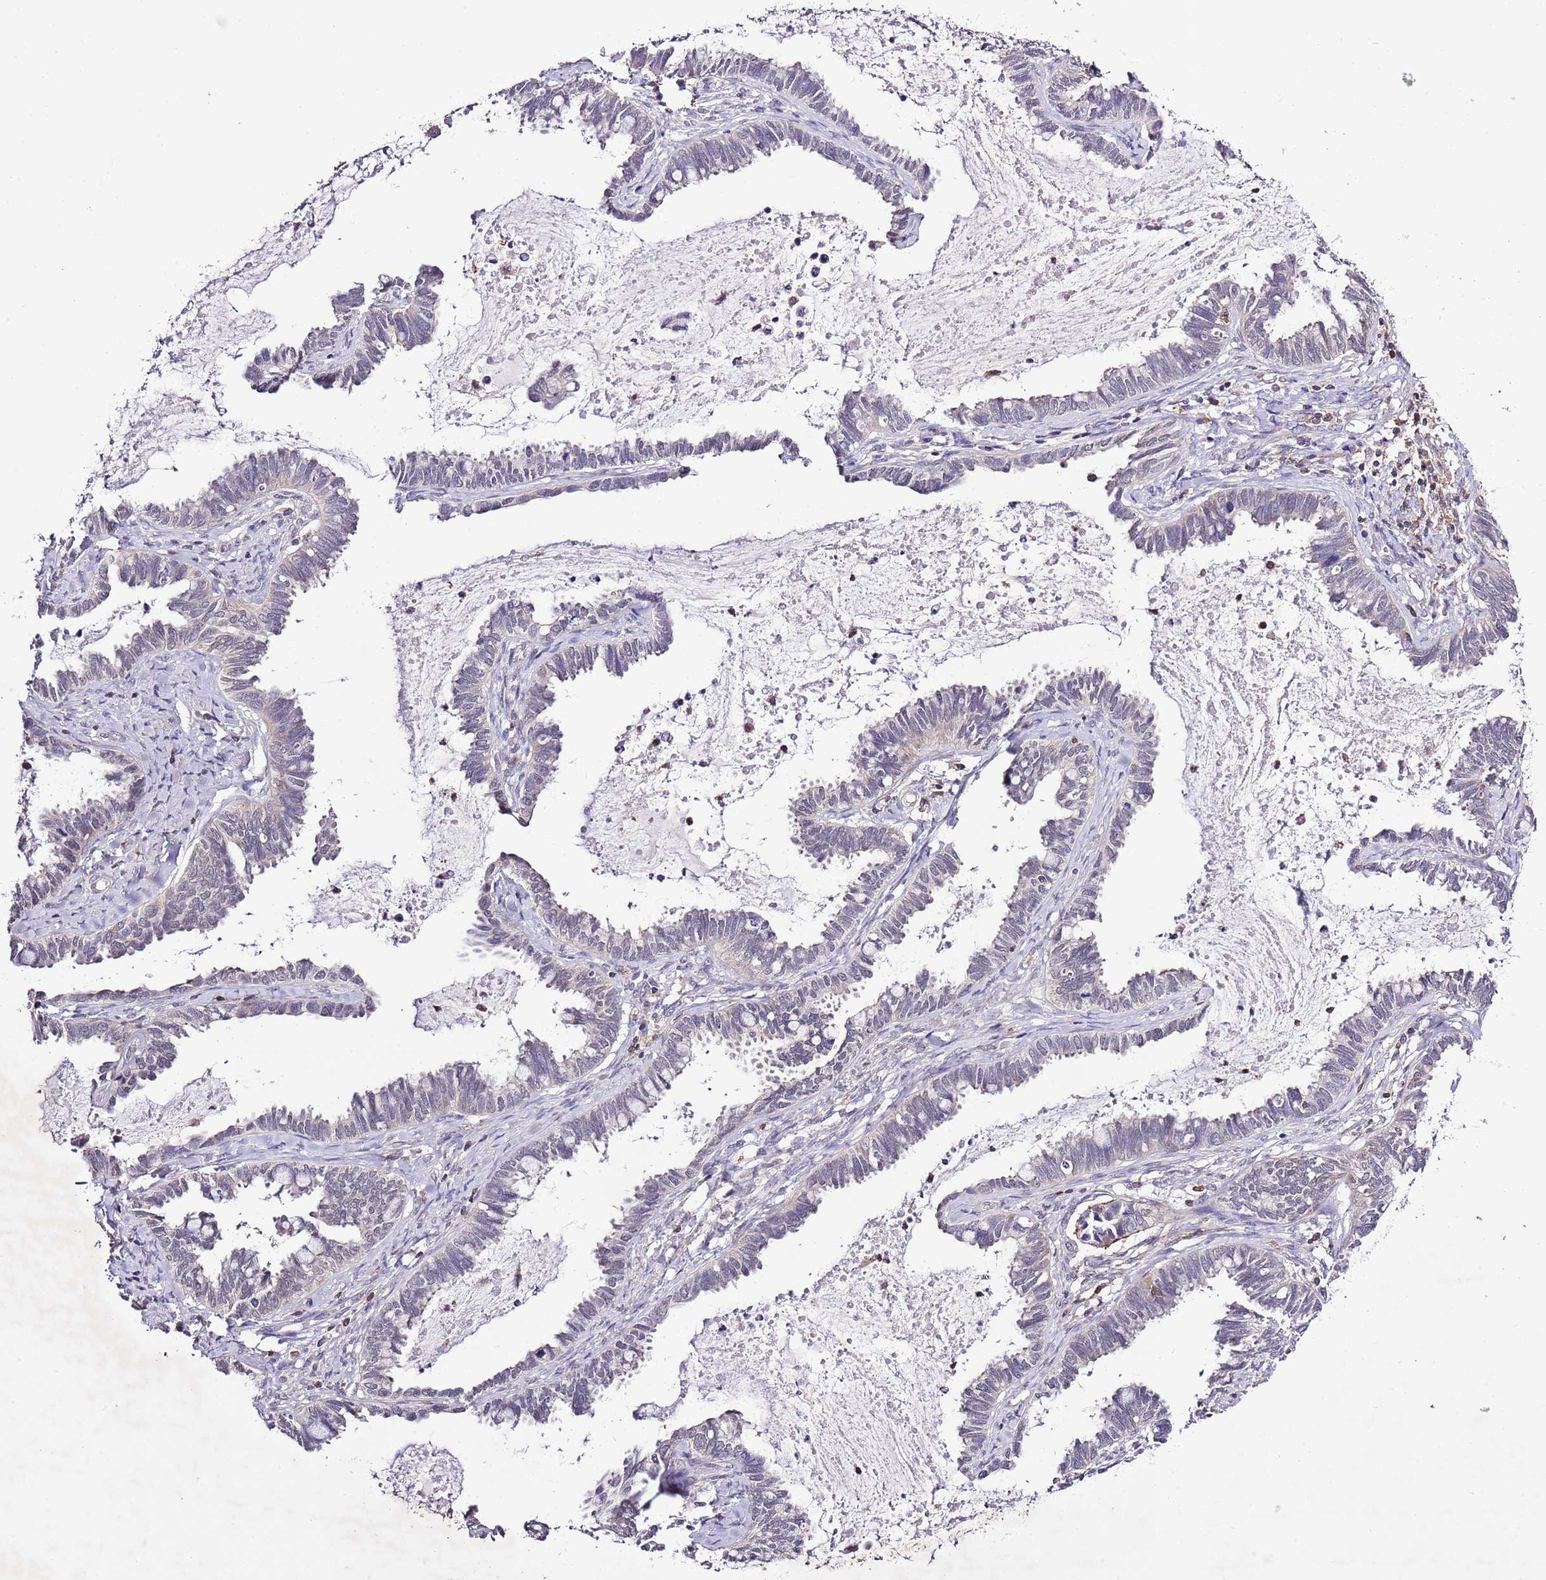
{"staining": {"intensity": "negative", "quantity": "none", "location": "none"}, "tissue": "cervical cancer", "cell_type": "Tumor cells", "image_type": "cancer", "snomed": [{"axis": "morphology", "description": "Adenocarcinoma, NOS"}, {"axis": "topography", "description": "Cervix"}], "caption": "DAB (3,3'-diaminobenzidine) immunohistochemical staining of human cervical cancer (adenocarcinoma) shows no significant expression in tumor cells. (DAB immunohistochemistry, high magnification).", "gene": "EFHD1", "patient": {"sex": "female", "age": 37}}